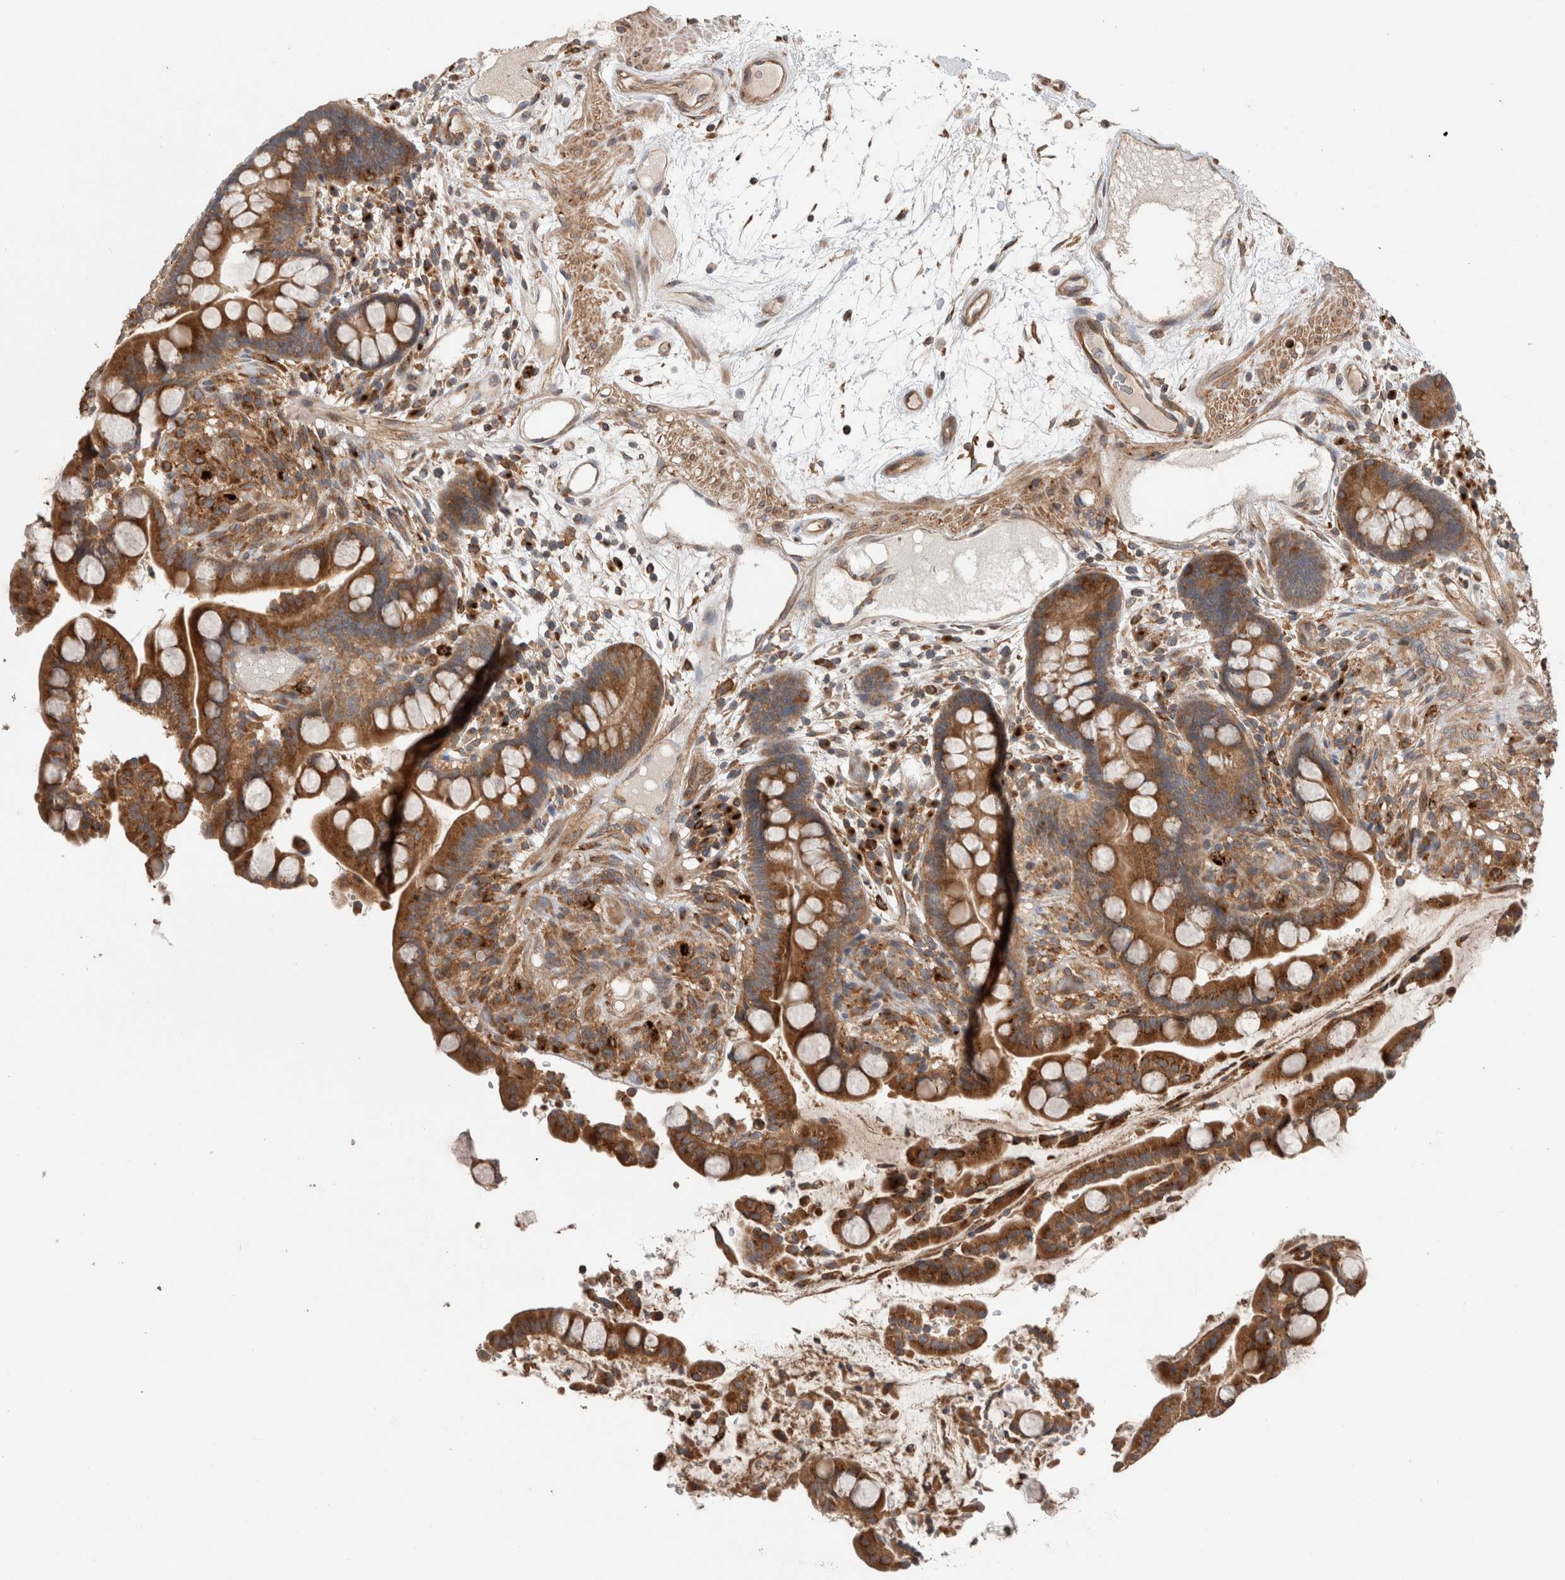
{"staining": {"intensity": "moderate", "quantity": ">75%", "location": "cytoplasmic/membranous"}, "tissue": "colon", "cell_type": "Endothelial cells", "image_type": "normal", "snomed": [{"axis": "morphology", "description": "Normal tissue, NOS"}, {"axis": "topography", "description": "Colon"}], "caption": "Immunohistochemistry (IHC) photomicrograph of normal colon: colon stained using immunohistochemistry shows medium levels of moderate protein expression localized specifically in the cytoplasmic/membranous of endothelial cells, appearing as a cytoplasmic/membranous brown color.", "gene": "TRIM5", "patient": {"sex": "male", "age": 73}}